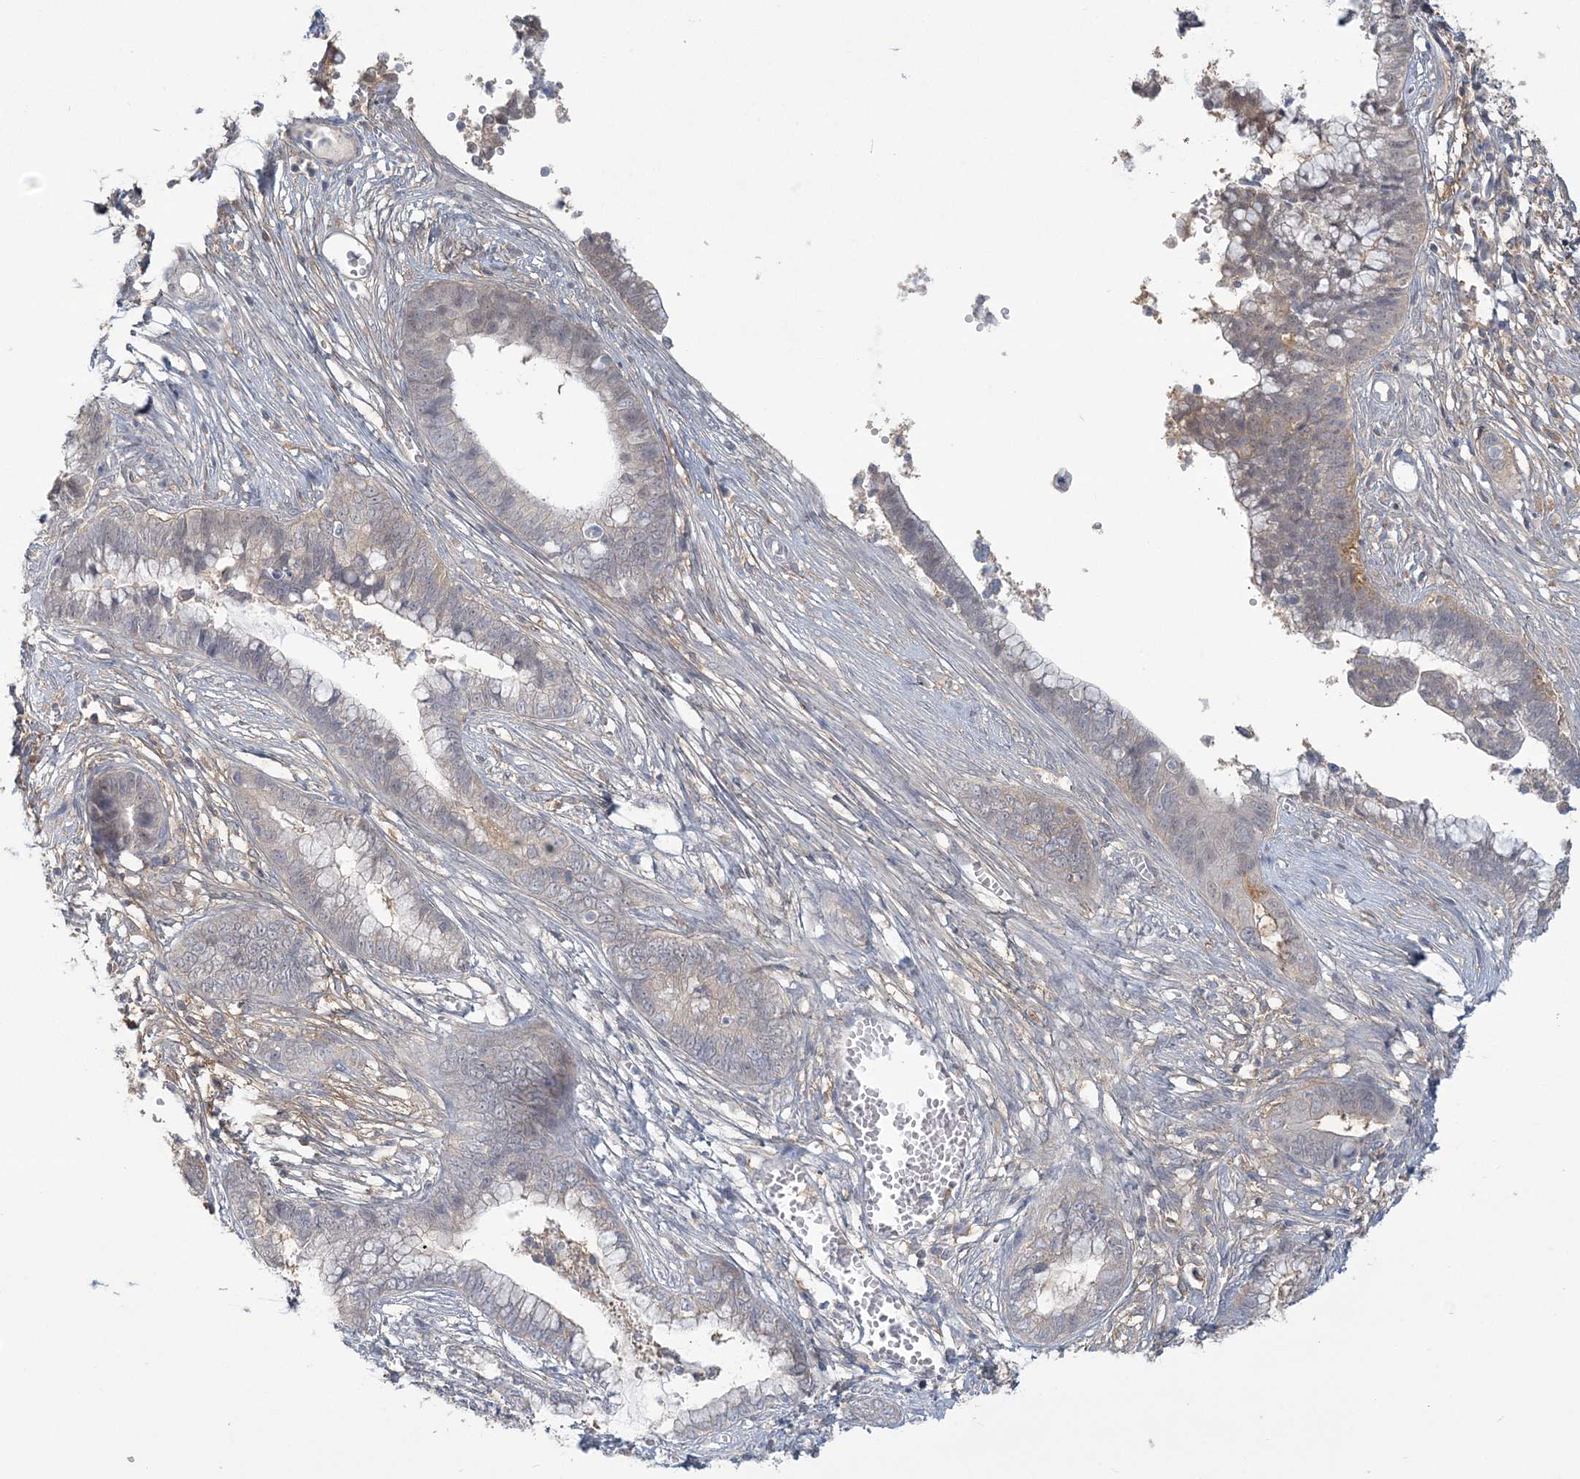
{"staining": {"intensity": "weak", "quantity": "<25%", "location": "cytoplasmic/membranous"}, "tissue": "cervical cancer", "cell_type": "Tumor cells", "image_type": "cancer", "snomed": [{"axis": "morphology", "description": "Adenocarcinoma, NOS"}, {"axis": "topography", "description": "Cervix"}], "caption": "Cervical adenocarcinoma stained for a protein using immunohistochemistry reveals no staining tumor cells.", "gene": "ANKS1A", "patient": {"sex": "female", "age": 44}}